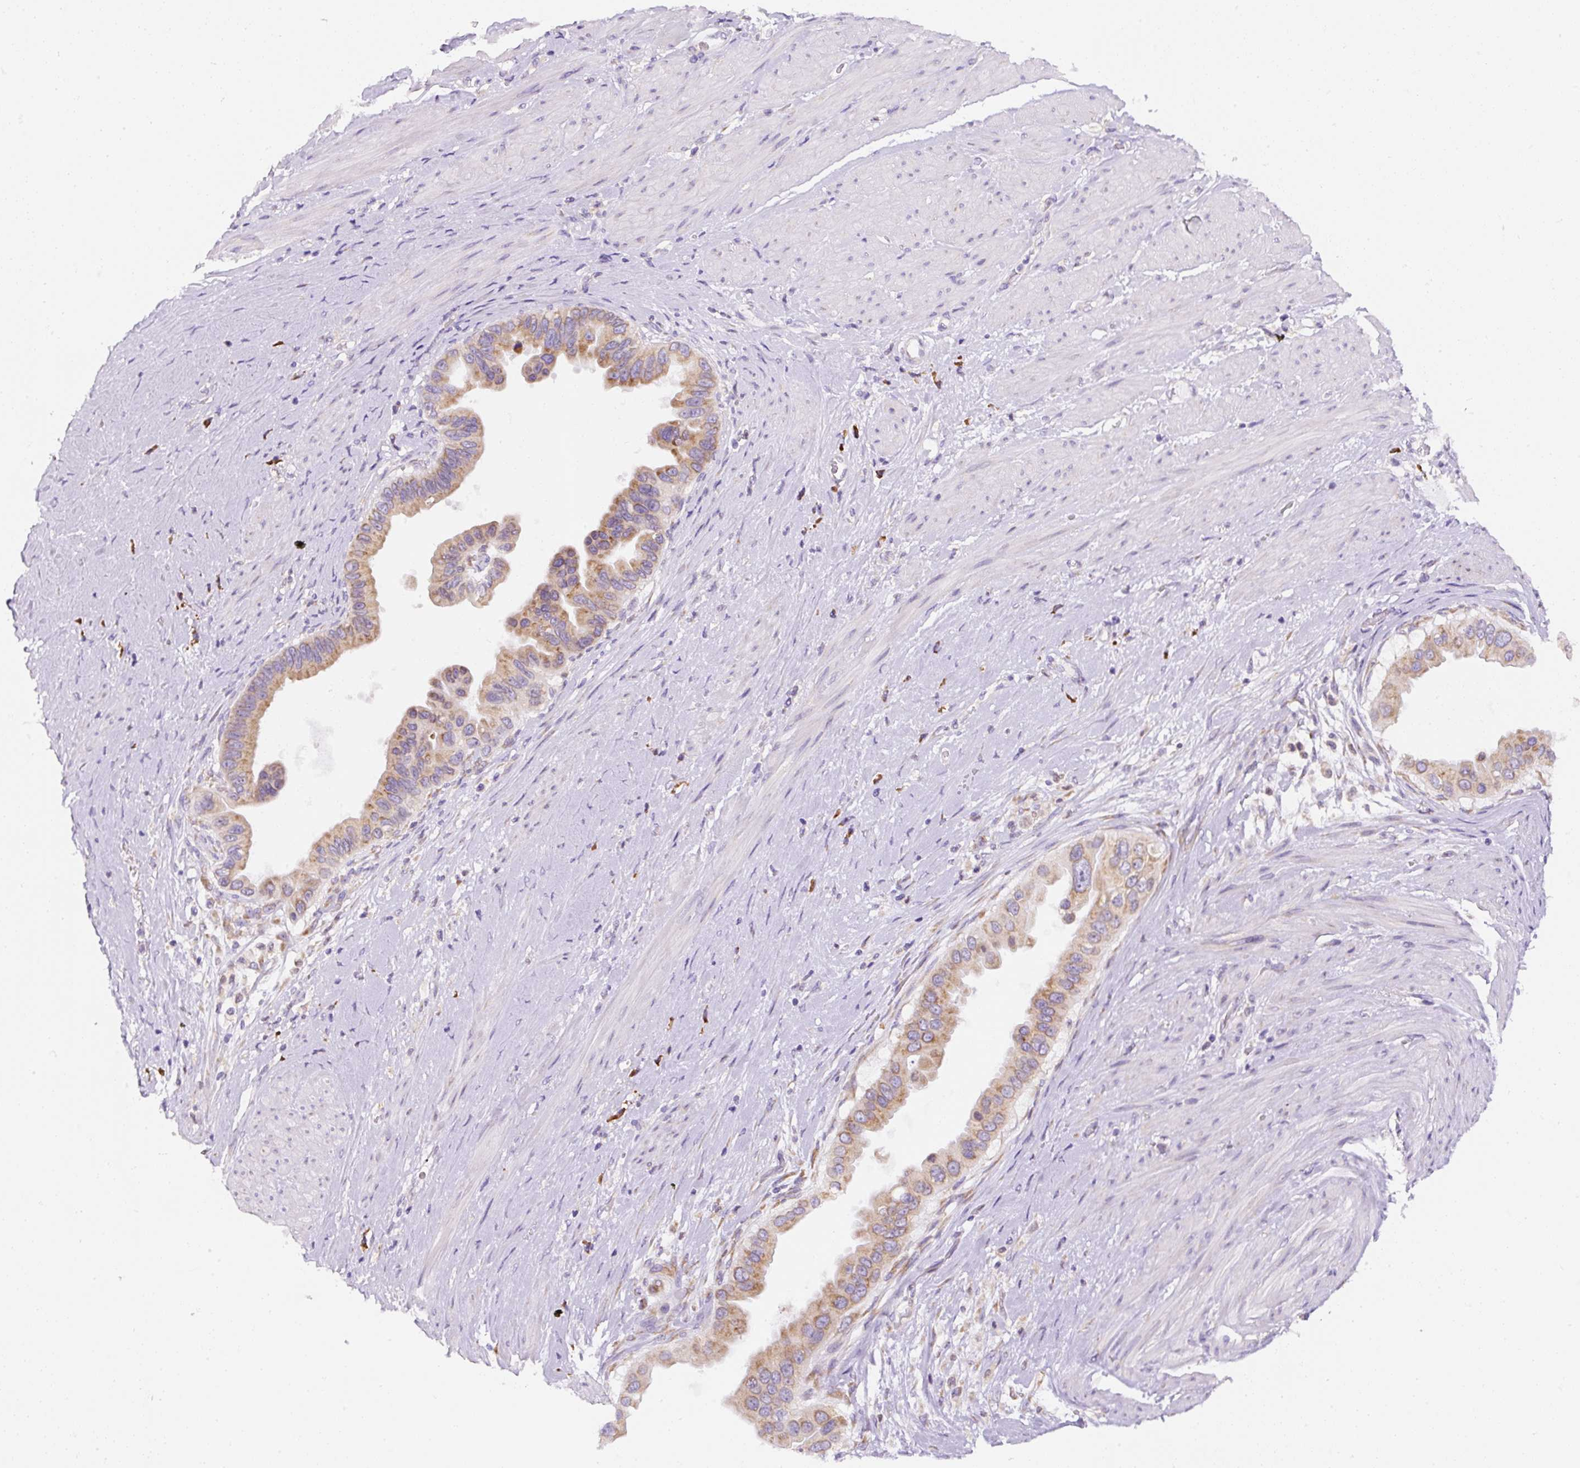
{"staining": {"intensity": "moderate", "quantity": ">75%", "location": "cytoplasmic/membranous"}, "tissue": "pancreatic cancer", "cell_type": "Tumor cells", "image_type": "cancer", "snomed": [{"axis": "morphology", "description": "Adenocarcinoma, NOS"}, {"axis": "topography", "description": "Pancreas"}], "caption": "Pancreatic adenocarcinoma was stained to show a protein in brown. There is medium levels of moderate cytoplasmic/membranous expression in approximately >75% of tumor cells.", "gene": "DDOST", "patient": {"sex": "female", "age": 56}}